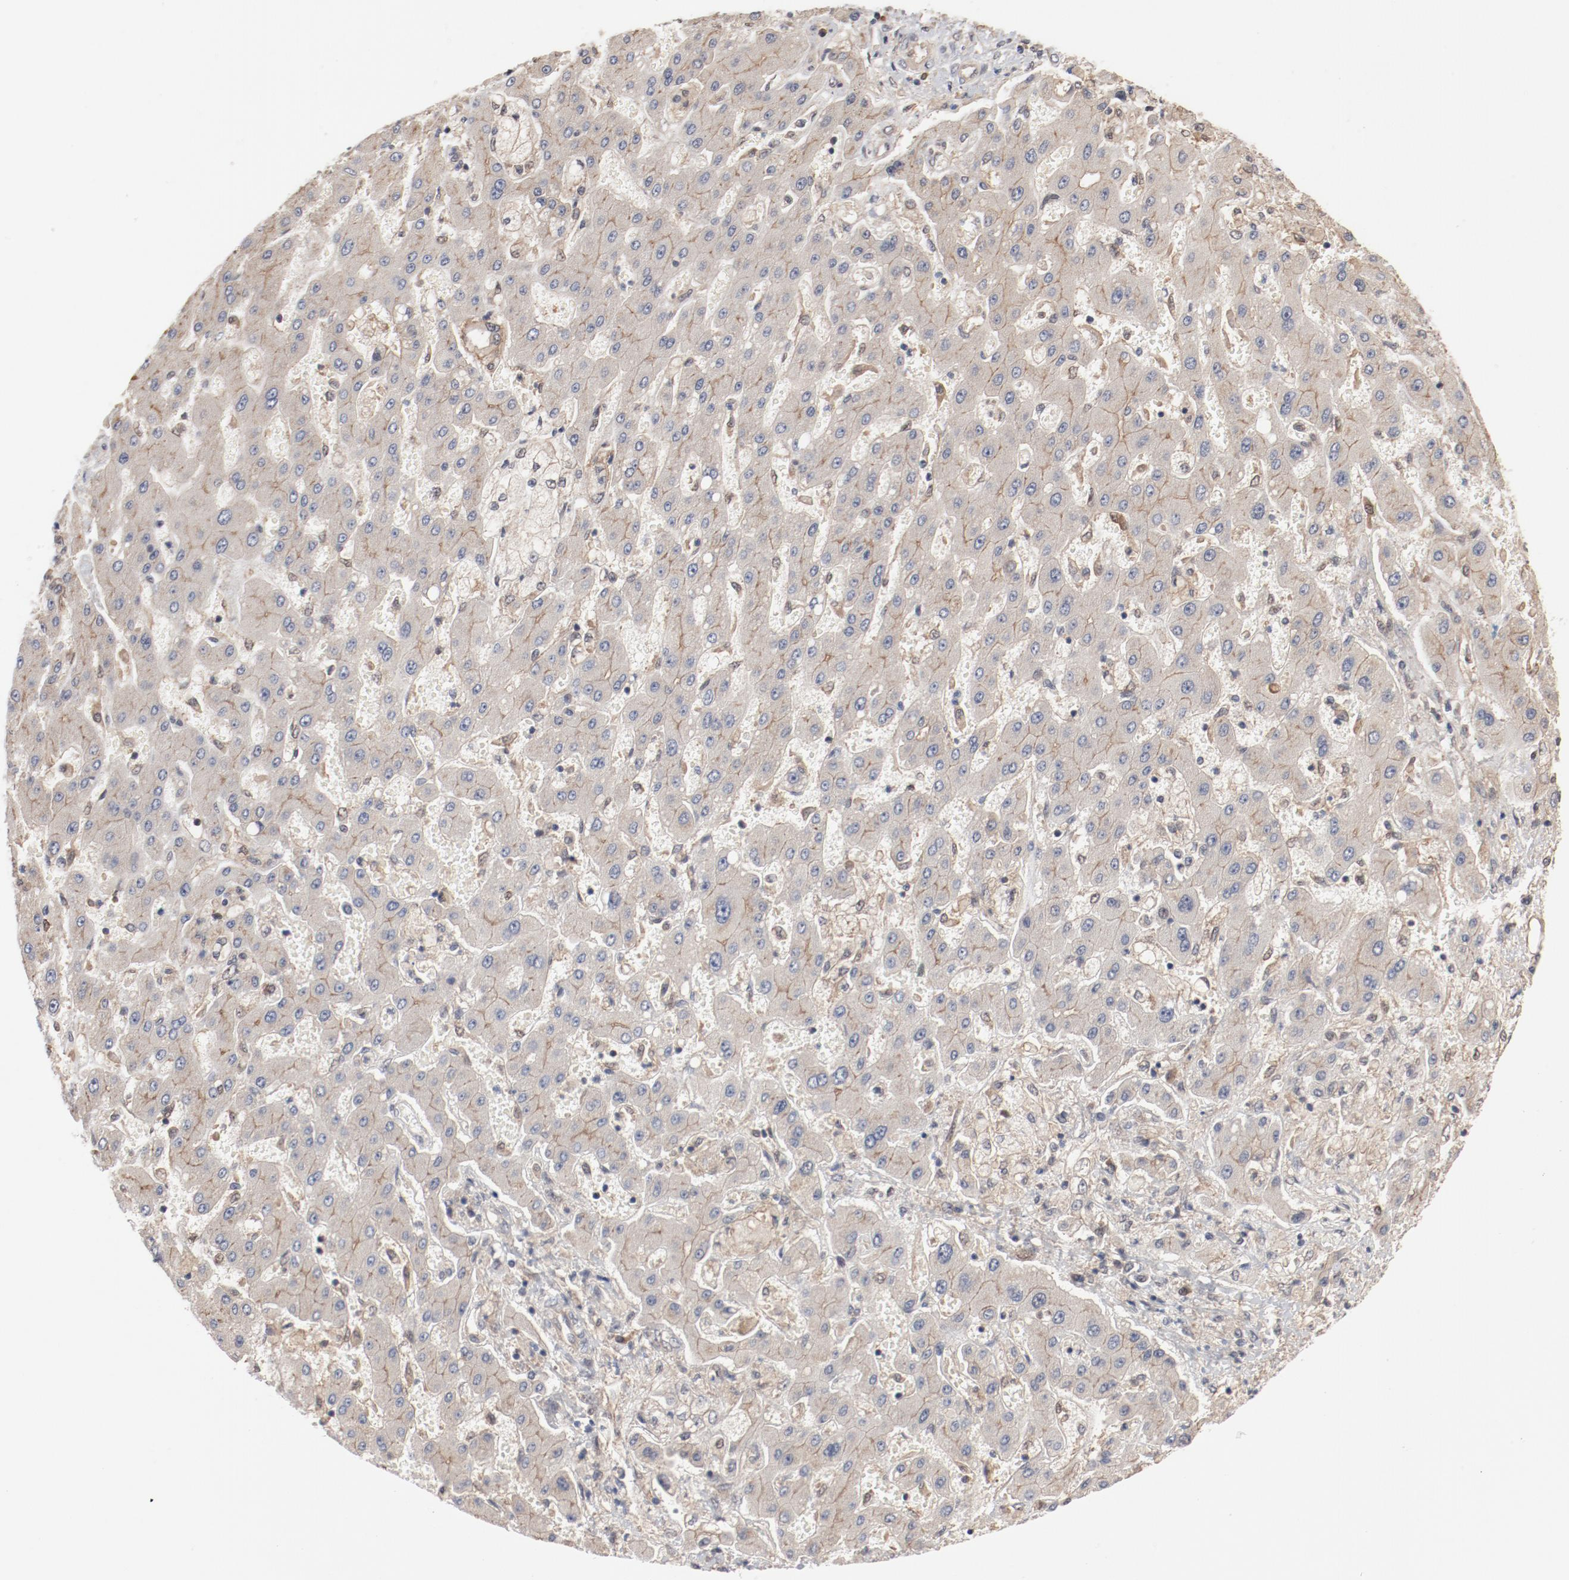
{"staining": {"intensity": "negative", "quantity": "none", "location": "none"}, "tissue": "liver cancer", "cell_type": "Tumor cells", "image_type": "cancer", "snomed": [{"axis": "morphology", "description": "Cholangiocarcinoma"}, {"axis": "topography", "description": "Liver"}], "caption": "Photomicrograph shows no protein staining in tumor cells of cholangiocarcinoma (liver) tissue. (DAB (3,3'-diaminobenzidine) IHC, high magnification).", "gene": "PITPNM2", "patient": {"sex": "male", "age": 50}}